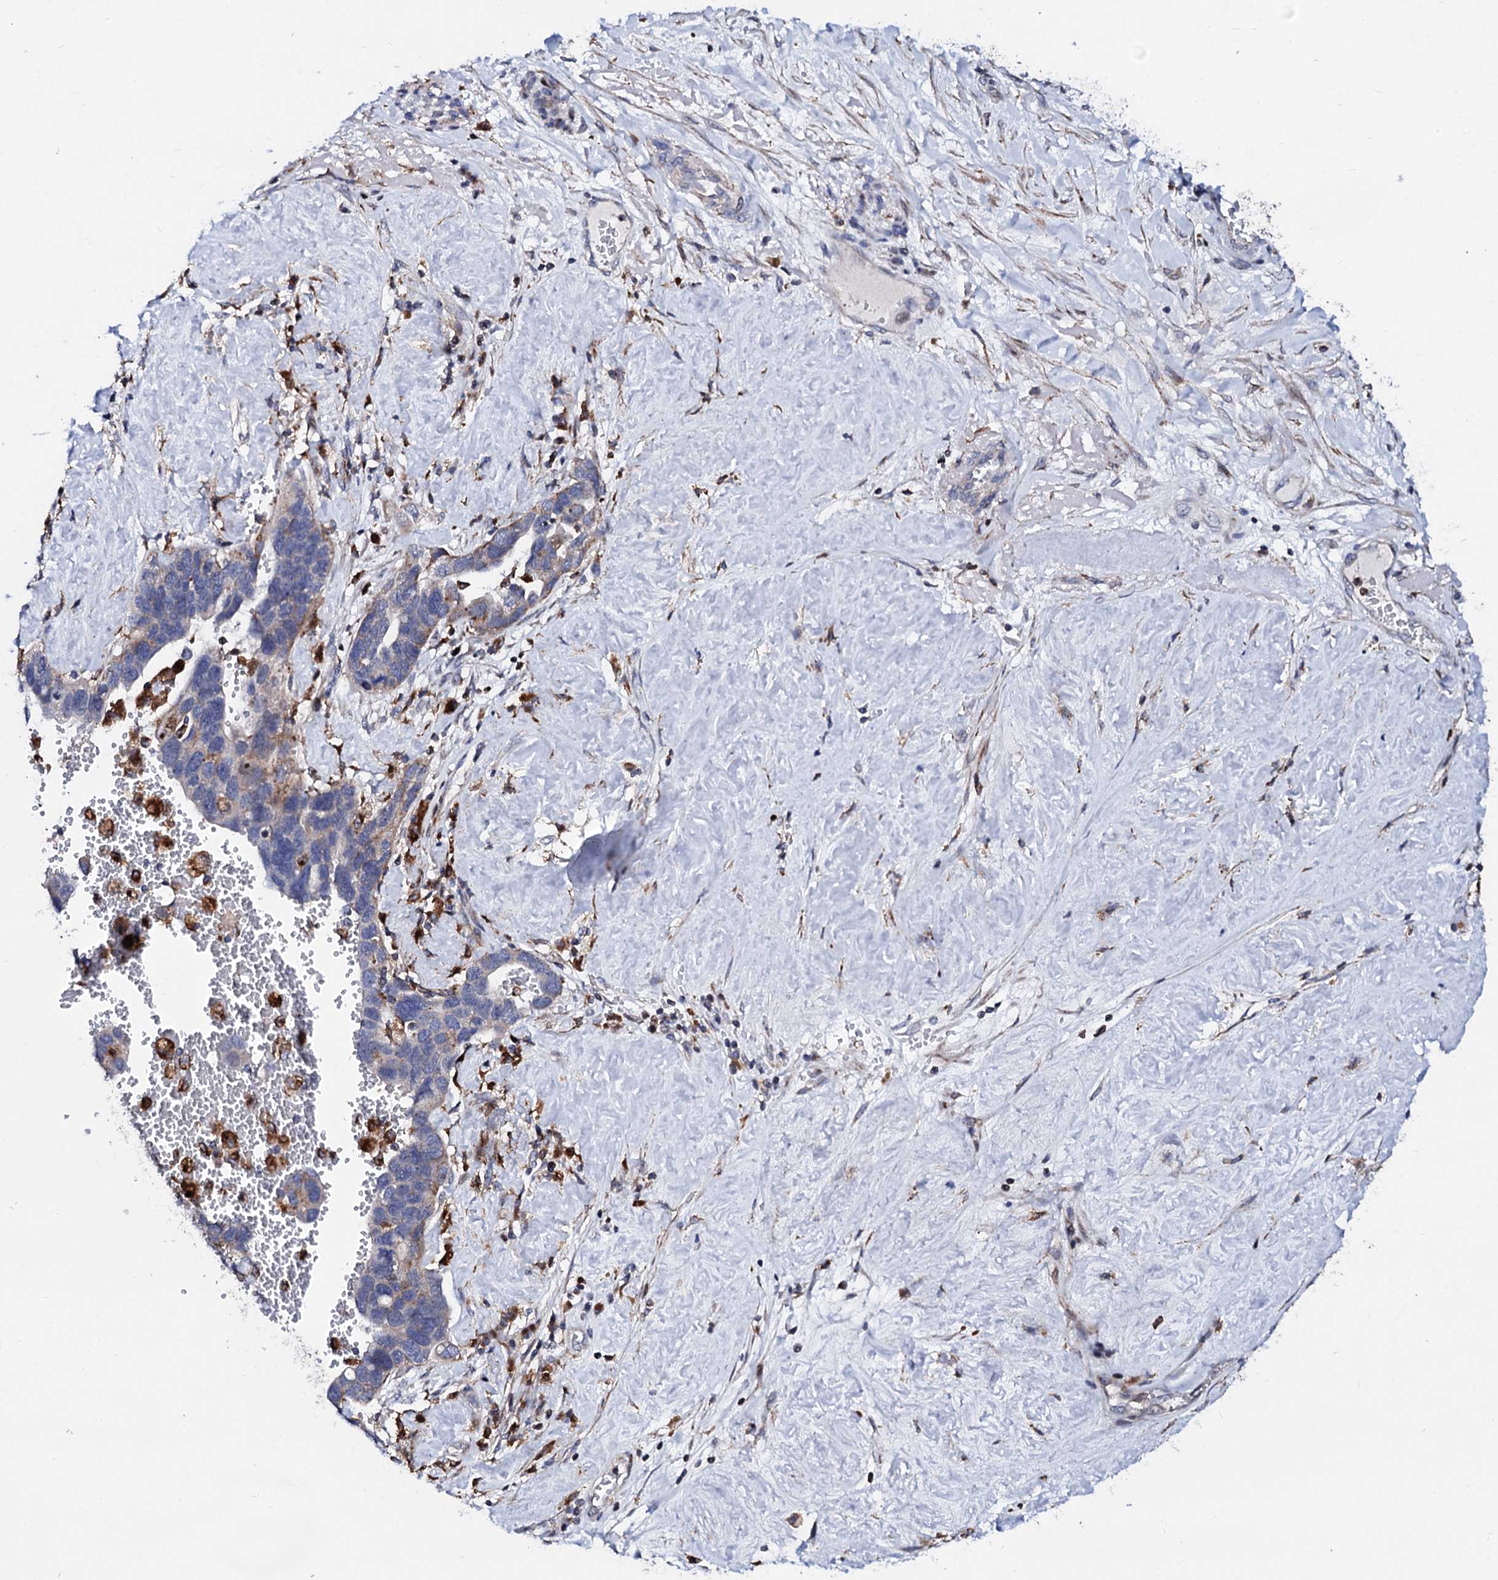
{"staining": {"intensity": "weak", "quantity": "<25%", "location": "cytoplasmic/membranous"}, "tissue": "ovarian cancer", "cell_type": "Tumor cells", "image_type": "cancer", "snomed": [{"axis": "morphology", "description": "Cystadenocarcinoma, serous, NOS"}, {"axis": "topography", "description": "Ovary"}], "caption": "A histopathology image of serous cystadenocarcinoma (ovarian) stained for a protein shows no brown staining in tumor cells.", "gene": "TCIRG1", "patient": {"sex": "female", "age": 54}}